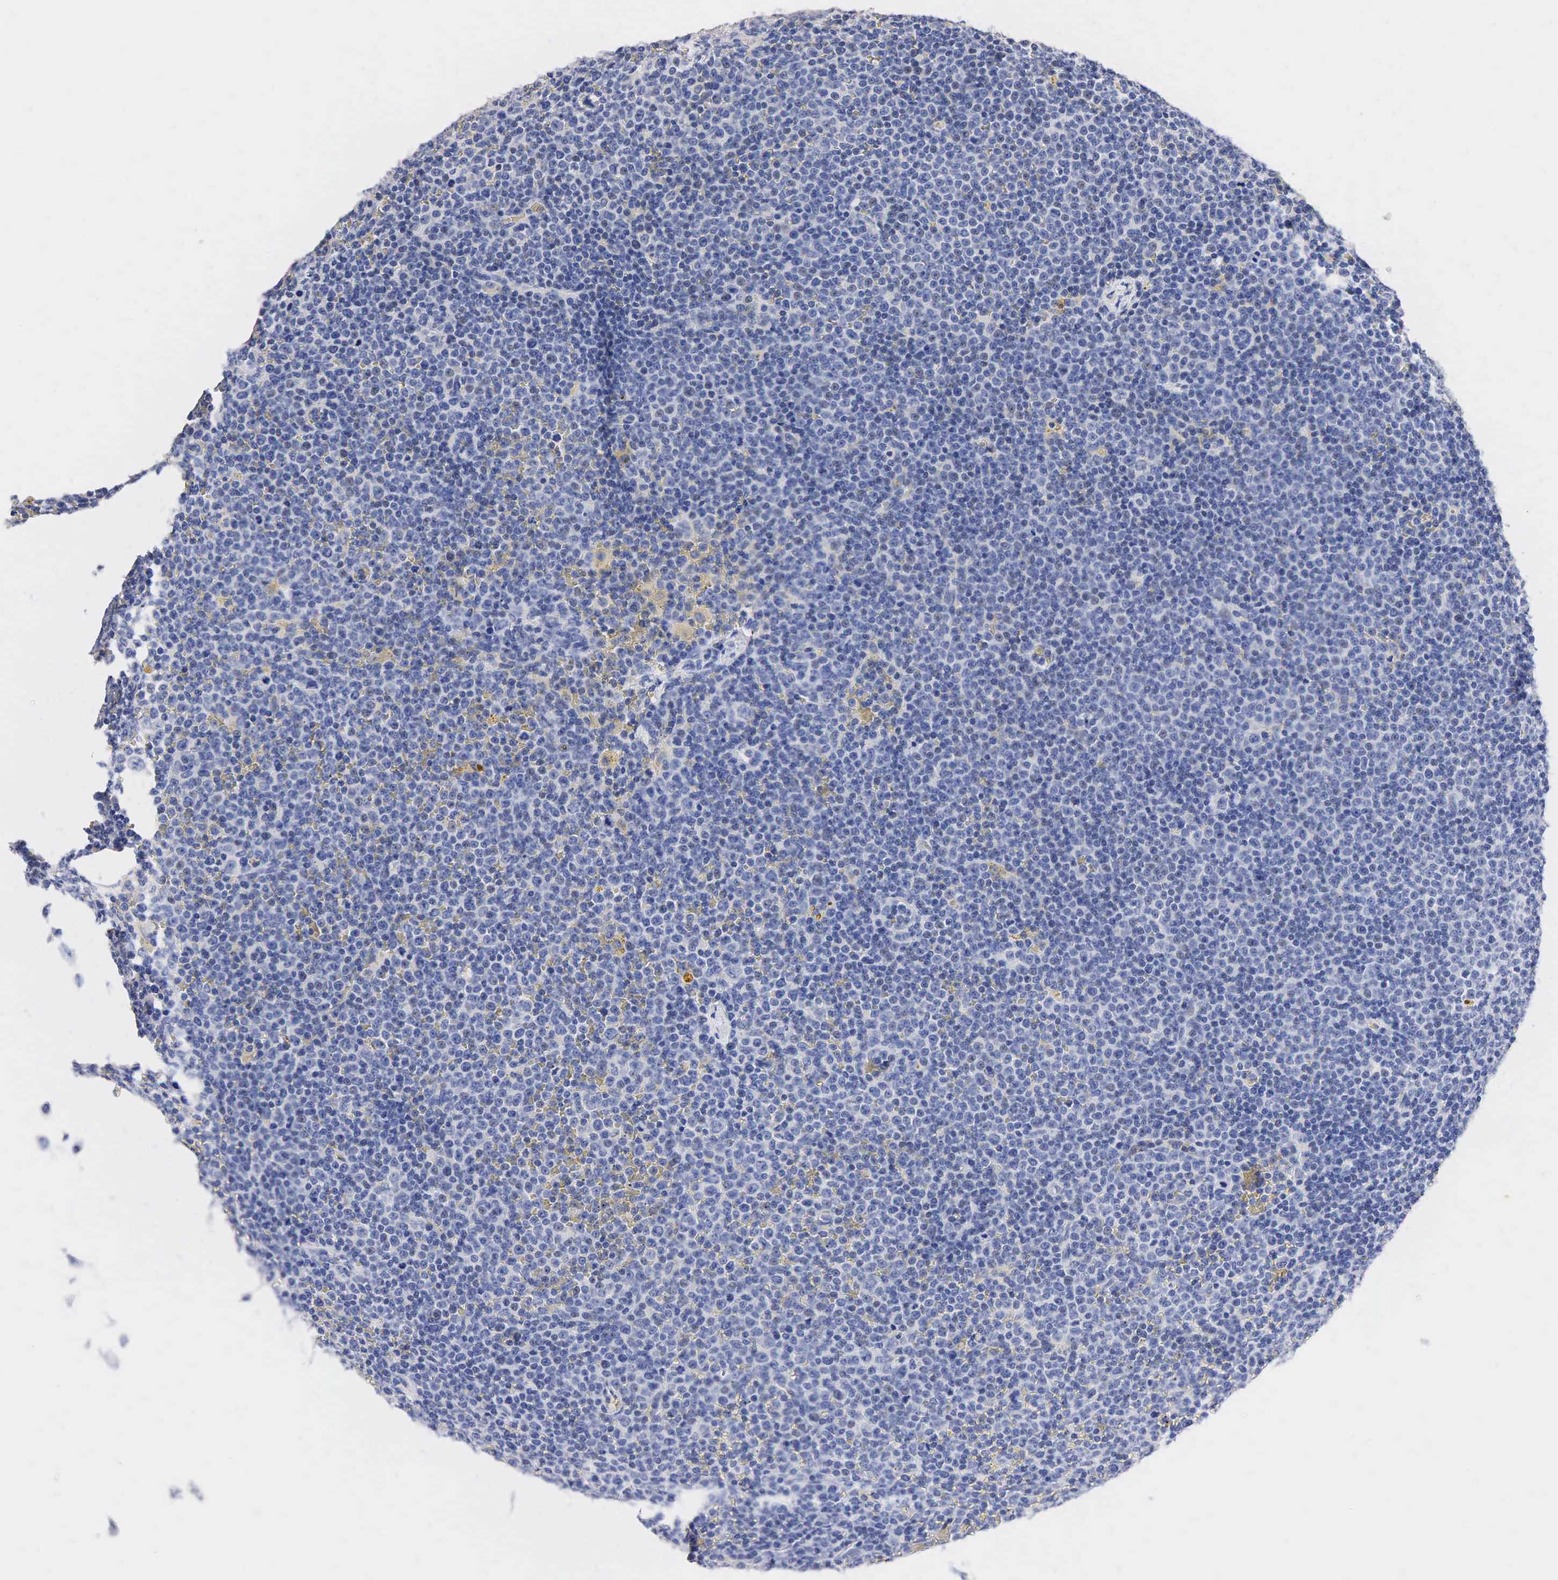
{"staining": {"intensity": "negative", "quantity": "none", "location": "none"}, "tissue": "lymphoma", "cell_type": "Tumor cells", "image_type": "cancer", "snomed": [{"axis": "morphology", "description": "Malignant lymphoma, non-Hodgkin's type, Low grade"}, {"axis": "topography", "description": "Lymph node"}], "caption": "The IHC micrograph has no significant positivity in tumor cells of low-grade malignant lymphoma, non-Hodgkin's type tissue.", "gene": "SST", "patient": {"sex": "male", "age": 50}}